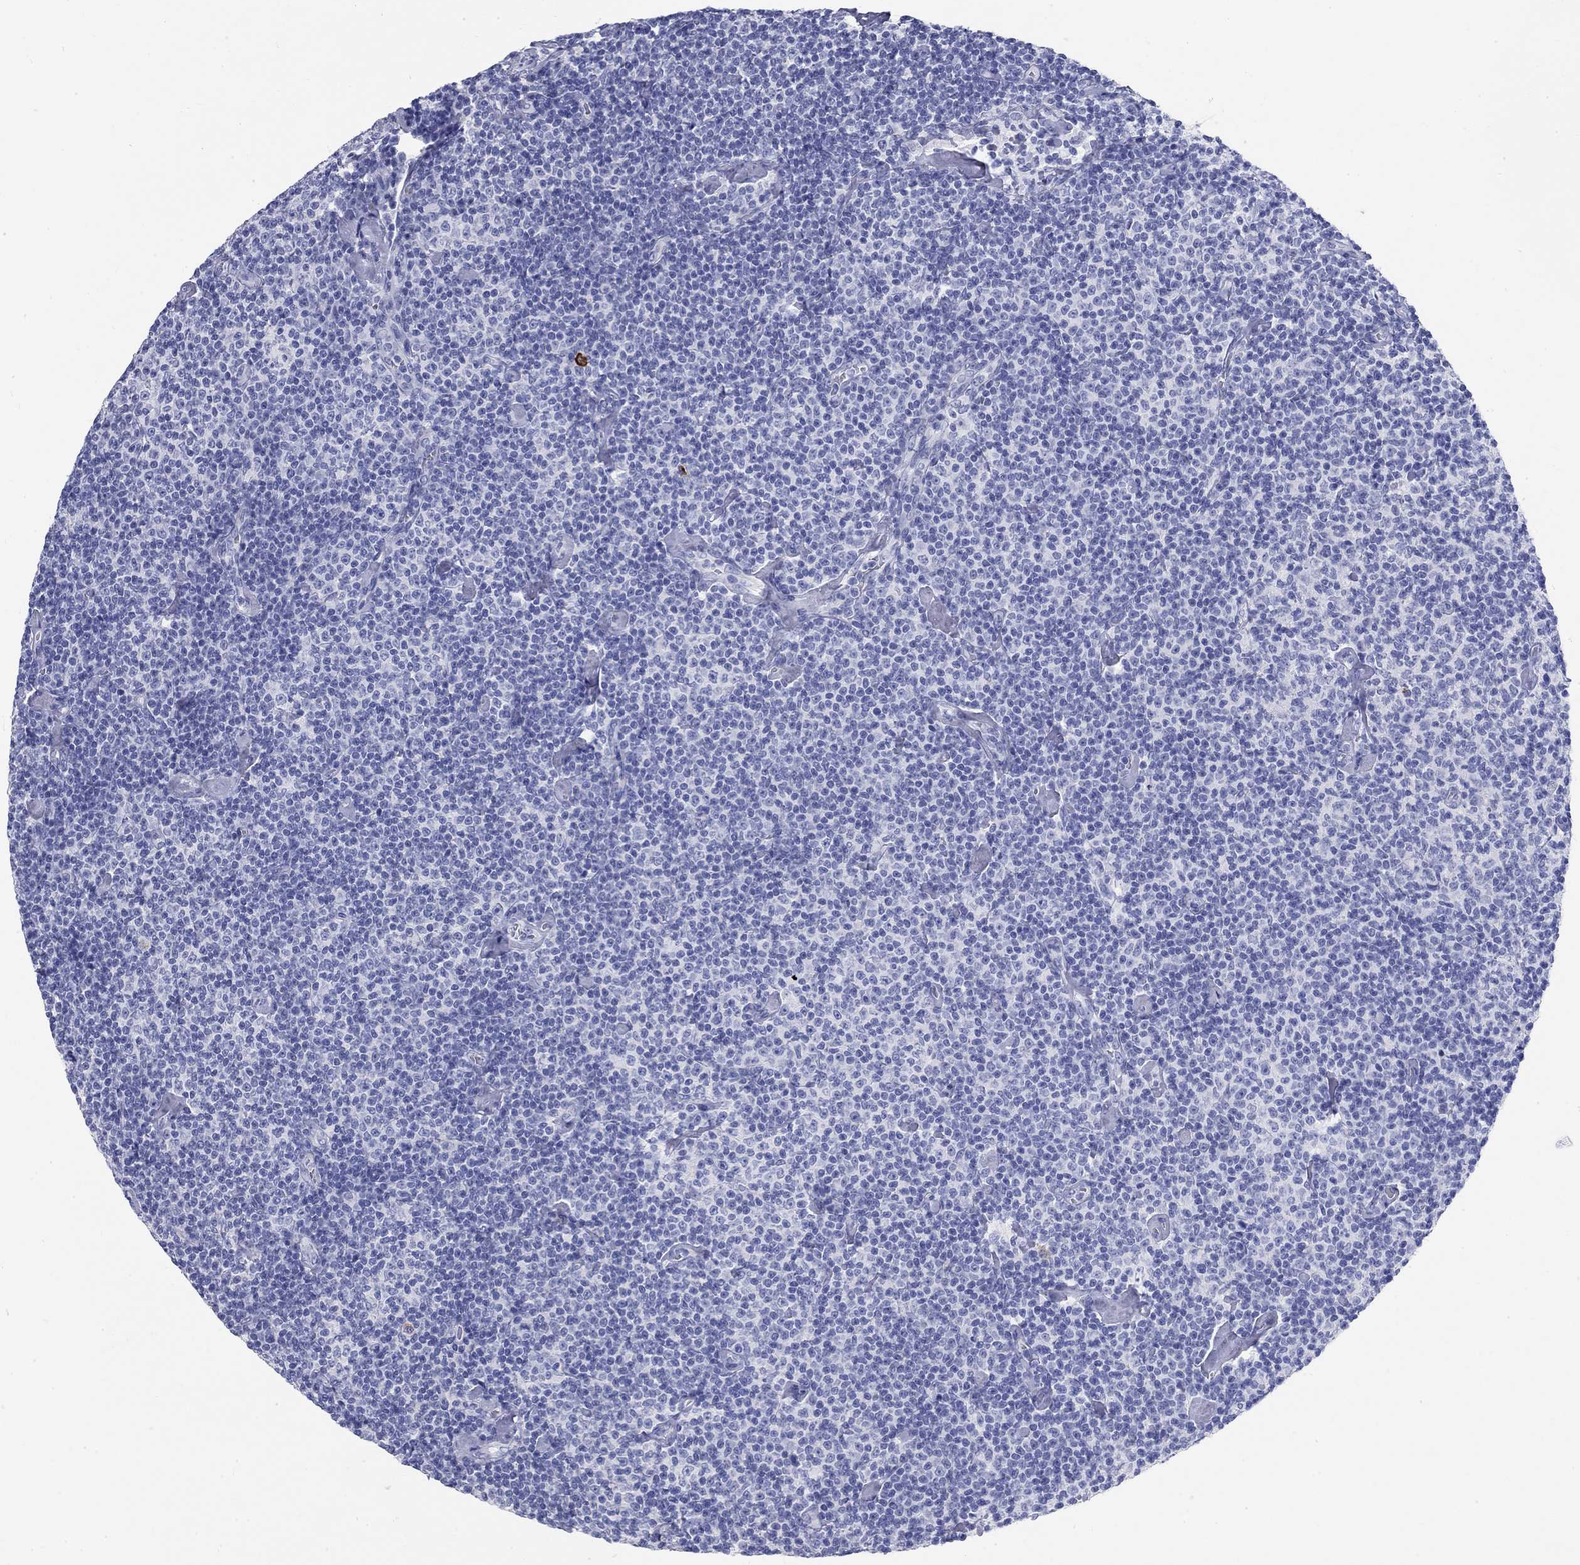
{"staining": {"intensity": "negative", "quantity": "none", "location": "none"}, "tissue": "lymphoma", "cell_type": "Tumor cells", "image_type": "cancer", "snomed": [{"axis": "morphology", "description": "Malignant lymphoma, non-Hodgkin's type, Low grade"}, {"axis": "topography", "description": "Lymph node"}], "caption": "Human malignant lymphoma, non-Hodgkin's type (low-grade) stained for a protein using immunohistochemistry (IHC) displays no positivity in tumor cells.", "gene": "PHOX2B", "patient": {"sex": "male", "age": 81}}